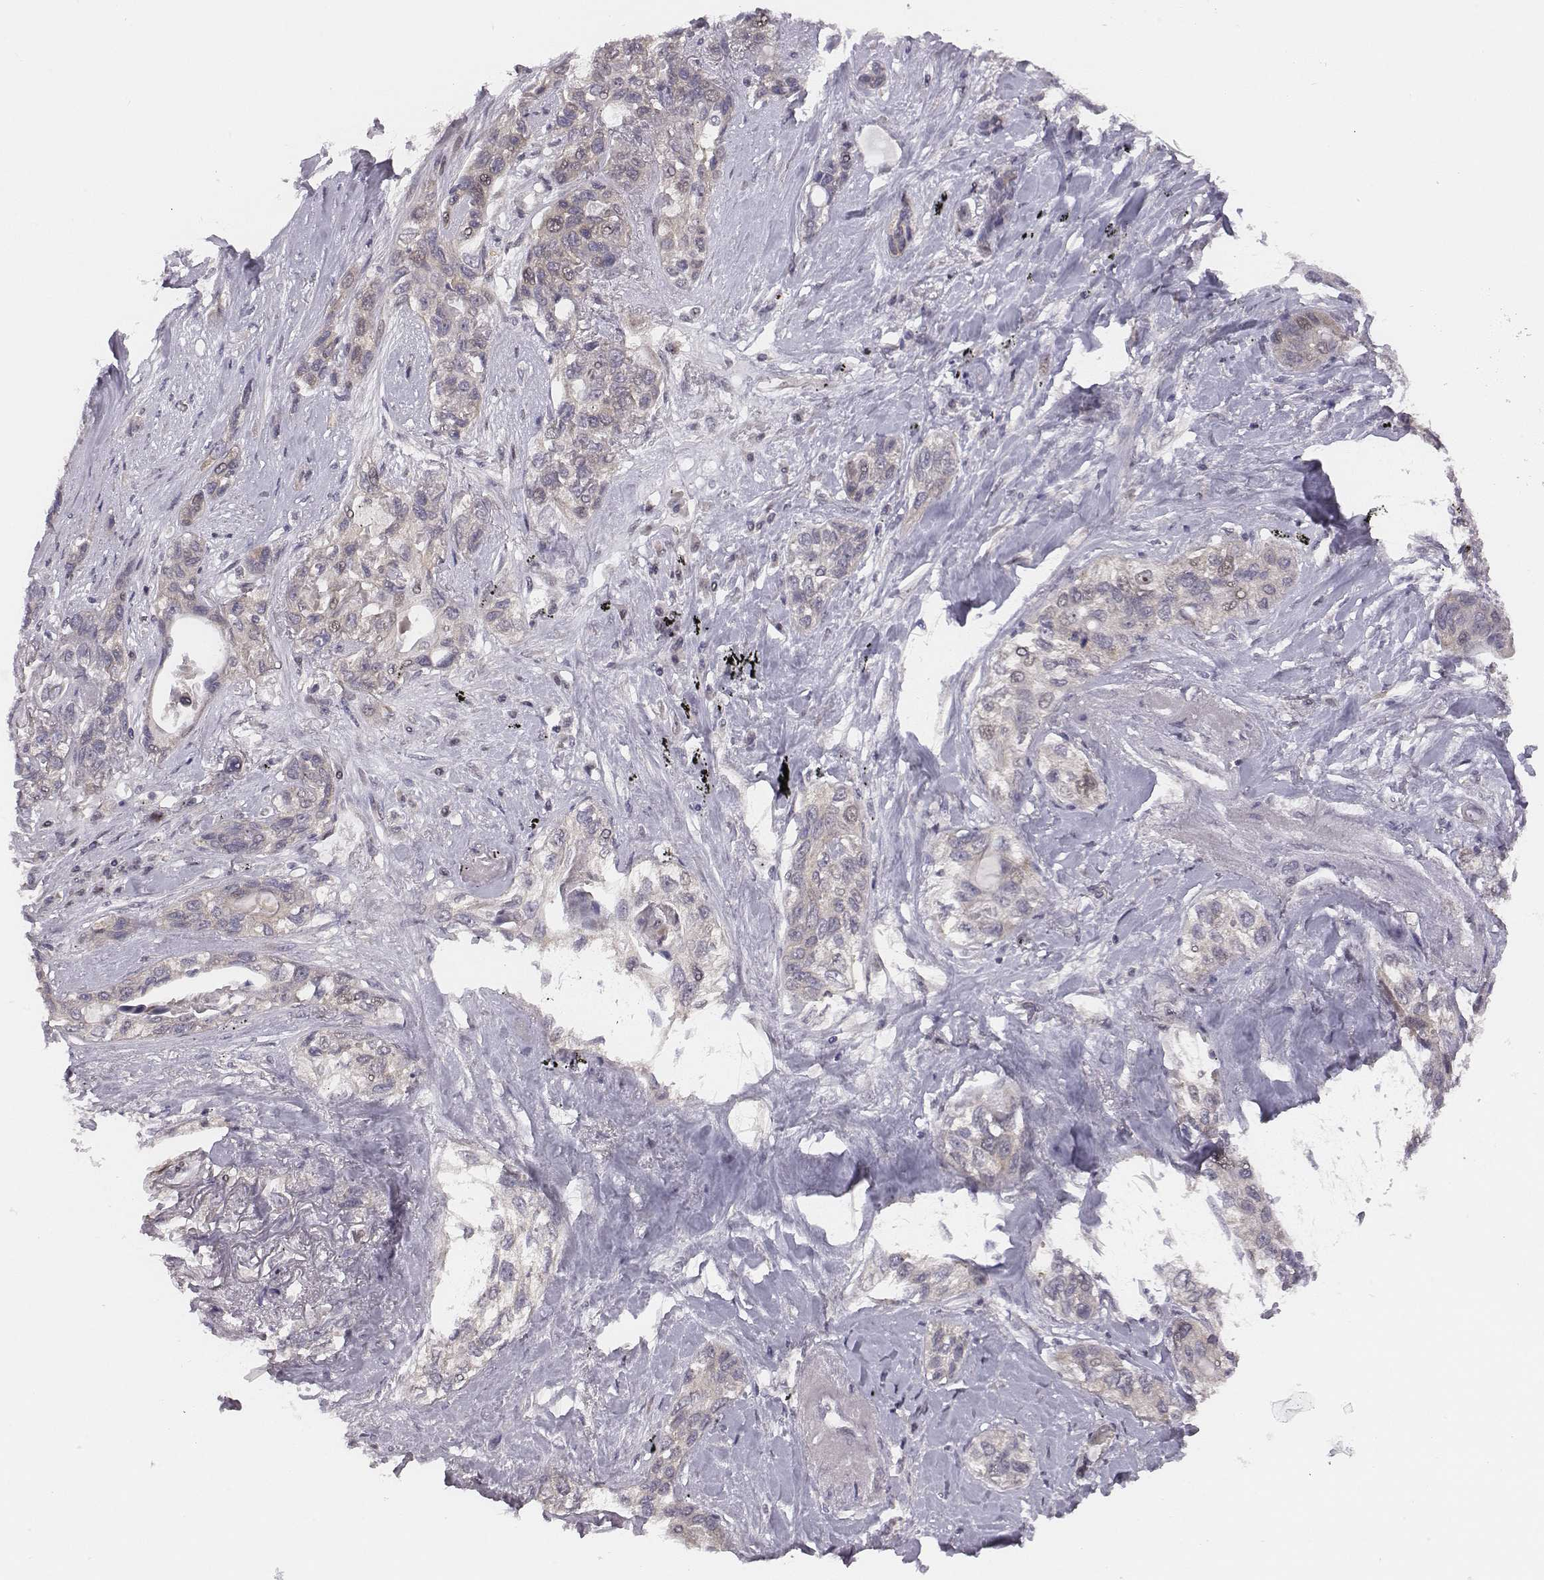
{"staining": {"intensity": "negative", "quantity": "none", "location": "none"}, "tissue": "lung cancer", "cell_type": "Tumor cells", "image_type": "cancer", "snomed": [{"axis": "morphology", "description": "Squamous cell carcinoma, NOS"}, {"axis": "topography", "description": "Lung"}], "caption": "Immunohistochemistry (IHC) of squamous cell carcinoma (lung) shows no expression in tumor cells. (DAB immunohistochemistry (IHC) with hematoxylin counter stain).", "gene": "SMURF2", "patient": {"sex": "female", "age": 70}}